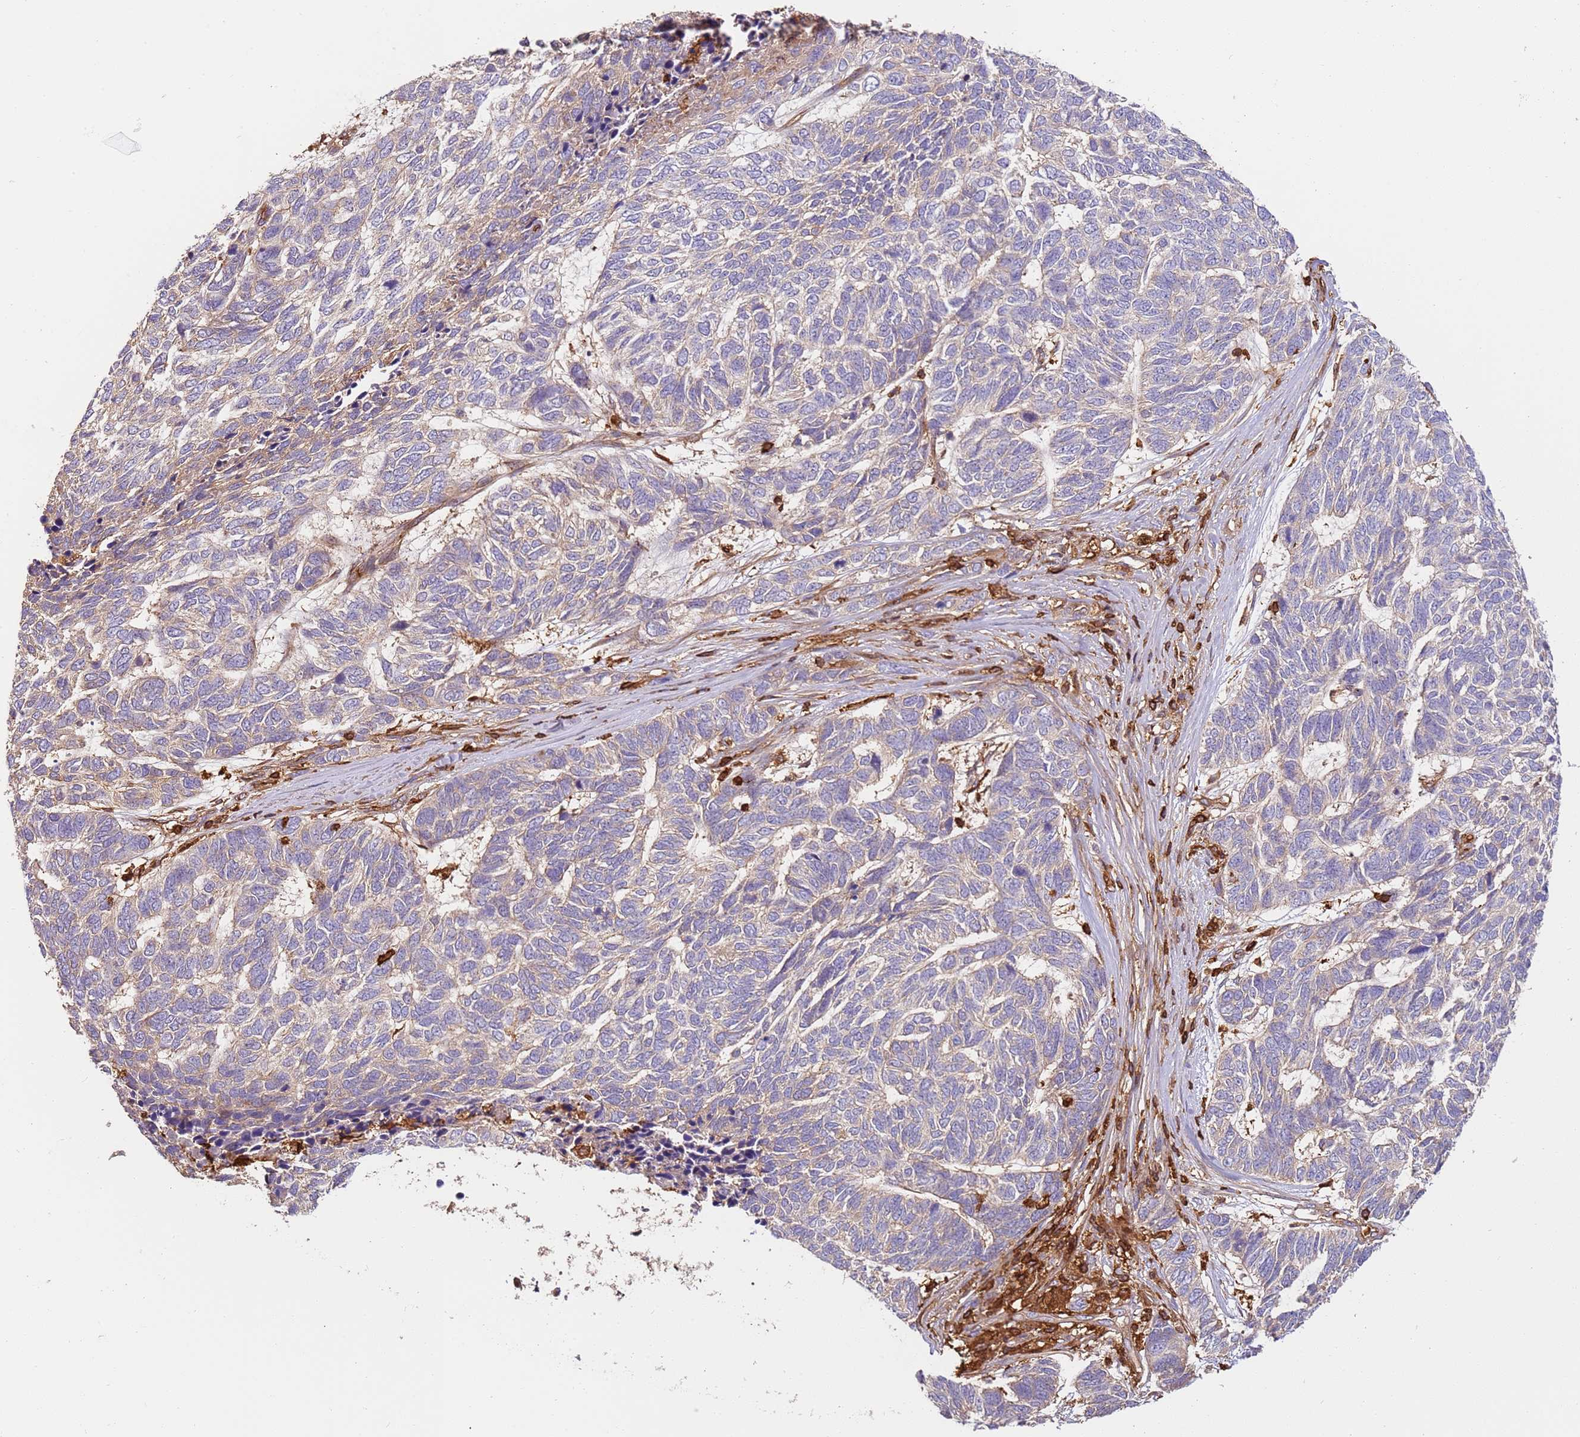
{"staining": {"intensity": "negative", "quantity": "none", "location": "none"}, "tissue": "skin cancer", "cell_type": "Tumor cells", "image_type": "cancer", "snomed": [{"axis": "morphology", "description": "Basal cell carcinoma"}, {"axis": "topography", "description": "Skin"}], "caption": "Skin cancer was stained to show a protein in brown. There is no significant expression in tumor cells. (DAB IHC with hematoxylin counter stain).", "gene": "OR6P1", "patient": {"sex": "female", "age": 65}}